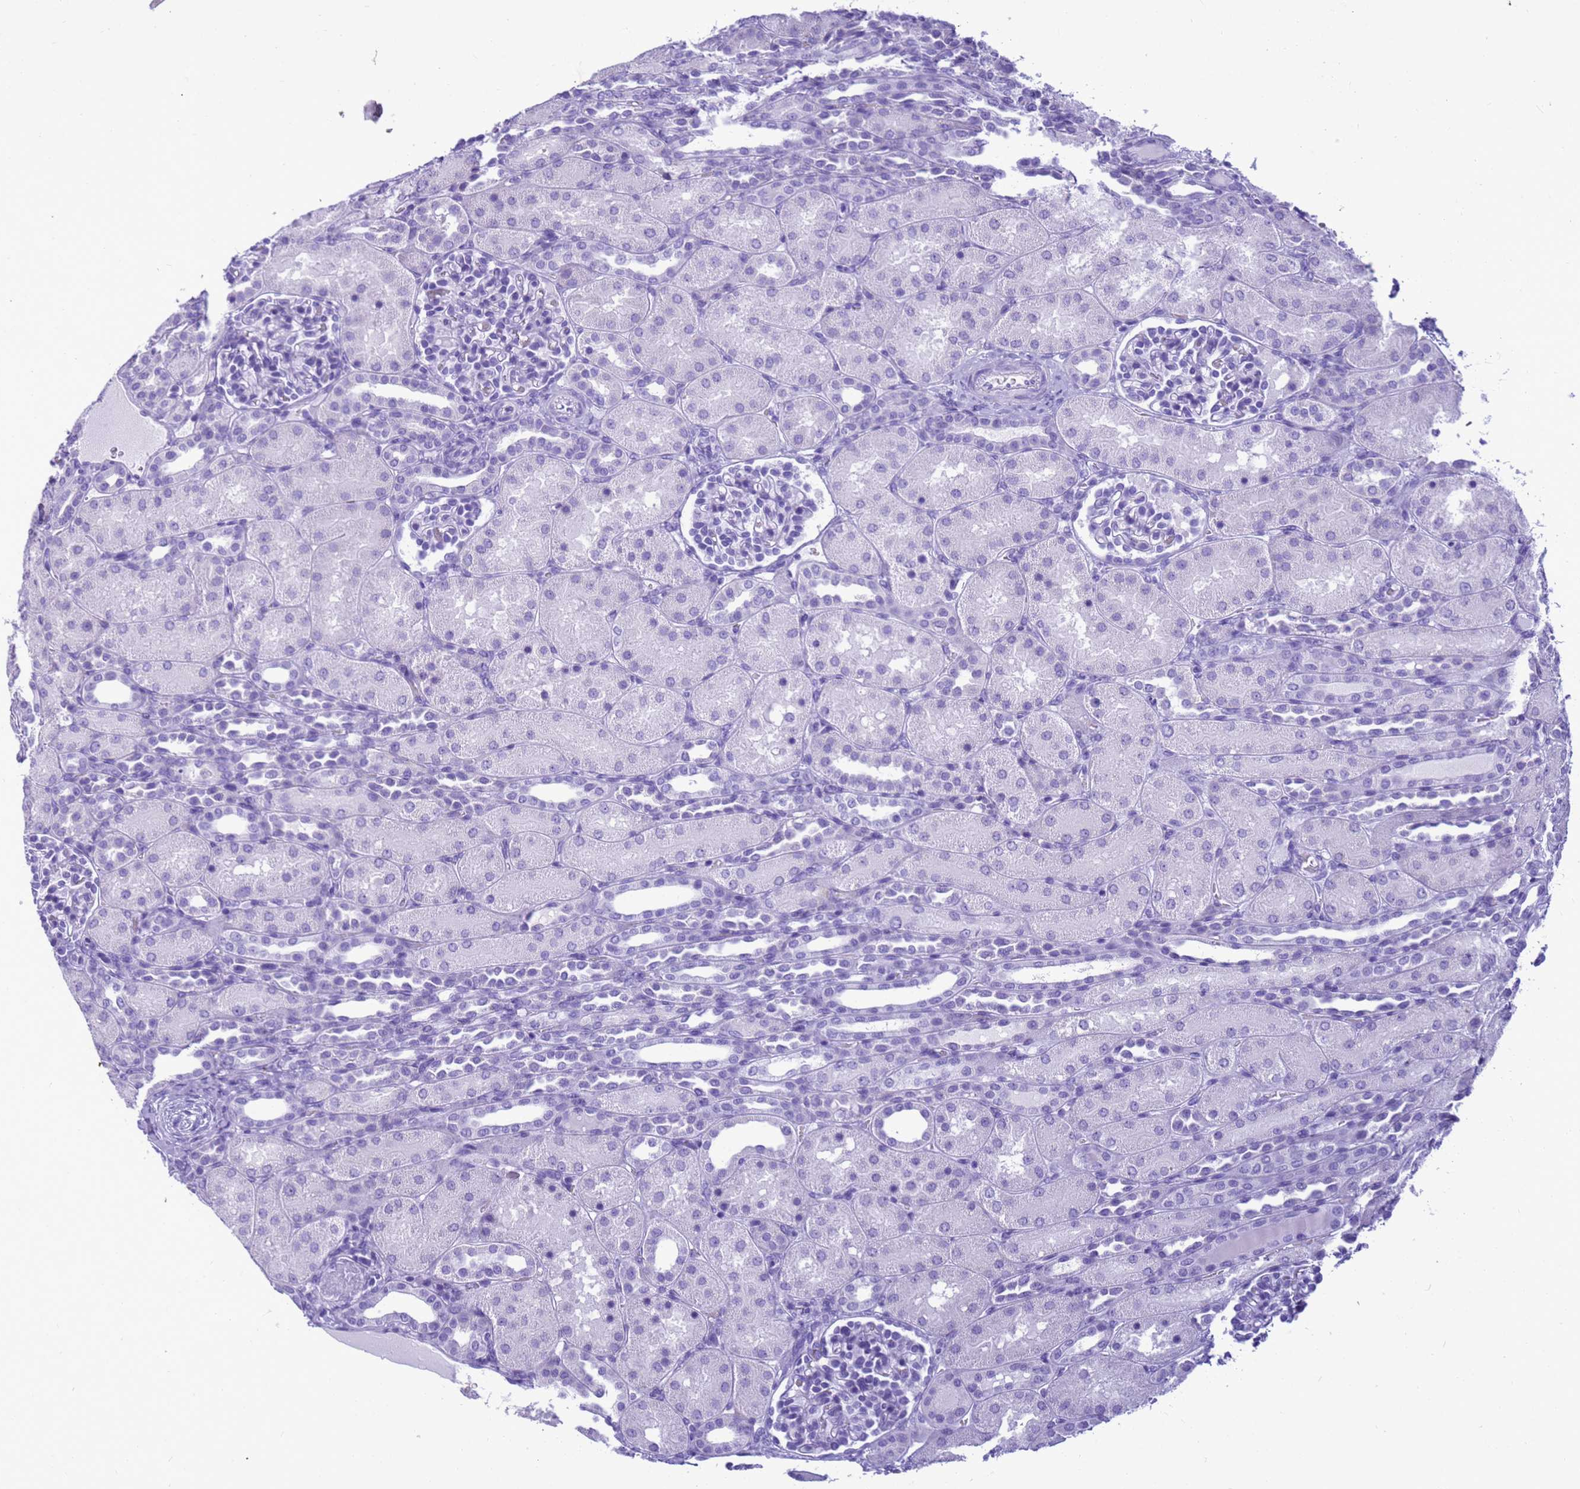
{"staining": {"intensity": "negative", "quantity": "none", "location": "none"}, "tissue": "kidney", "cell_type": "Cells in glomeruli", "image_type": "normal", "snomed": [{"axis": "morphology", "description": "Normal tissue, NOS"}, {"axis": "topography", "description": "Kidney"}], "caption": "Histopathology image shows no significant protein expression in cells in glomeruli of unremarkable kidney. The staining was performed using DAB (3,3'-diaminobenzidine) to visualize the protein expression in brown, while the nuclei were stained in blue with hematoxylin (Magnification: 20x).", "gene": "STATH", "patient": {"sex": "male", "age": 1}}